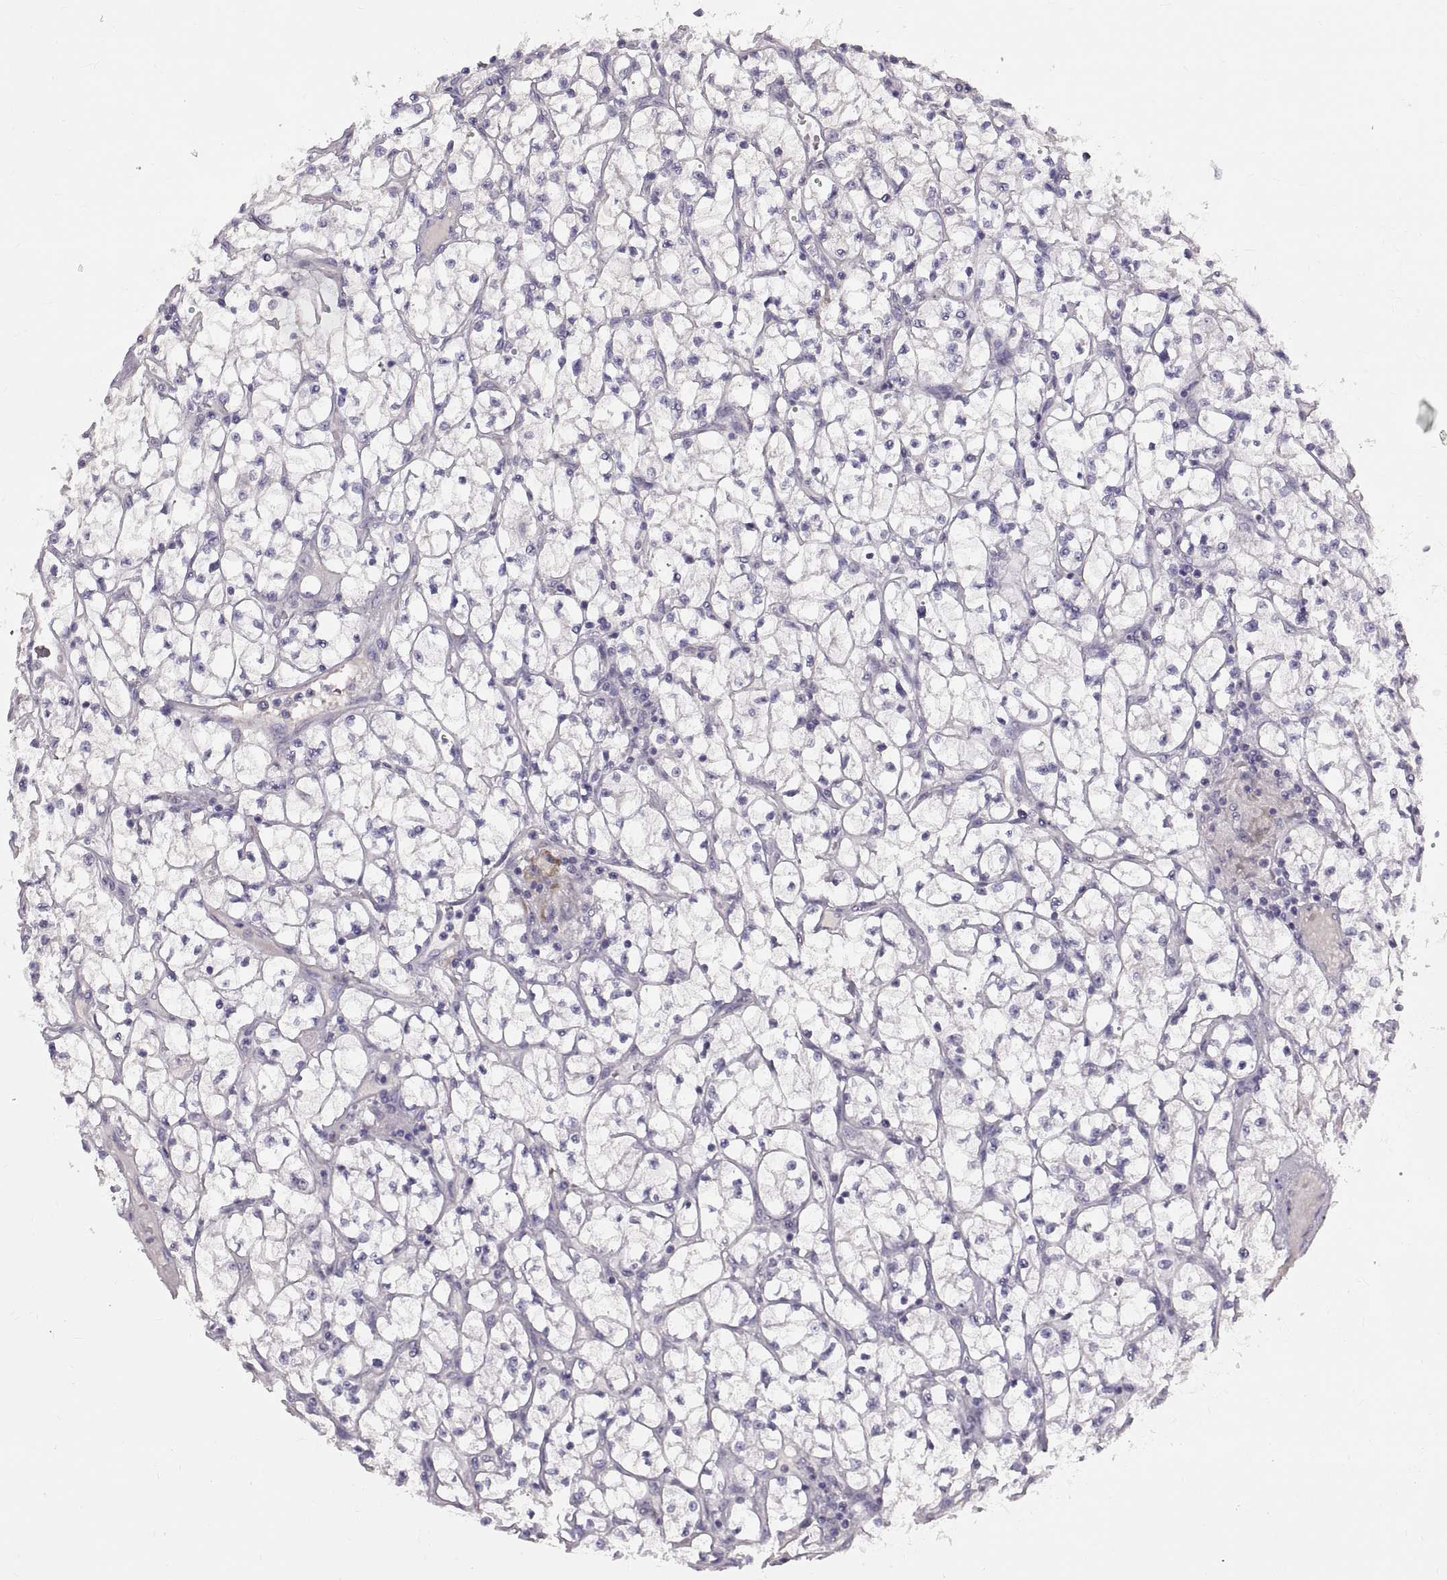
{"staining": {"intensity": "negative", "quantity": "none", "location": "none"}, "tissue": "renal cancer", "cell_type": "Tumor cells", "image_type": "cancer", "snomed": [{"axis": "morphology", "description": "Adenocarcinoma, NOS"}, {"axis": "topography", "description": "Kidney"}], "caption": "The photomicrograph reveals no significant positivity in tumor cells of renal adenocarcinoma.", "gene": "WFDC8", "patient": {"sex": "female", "age": 64}}